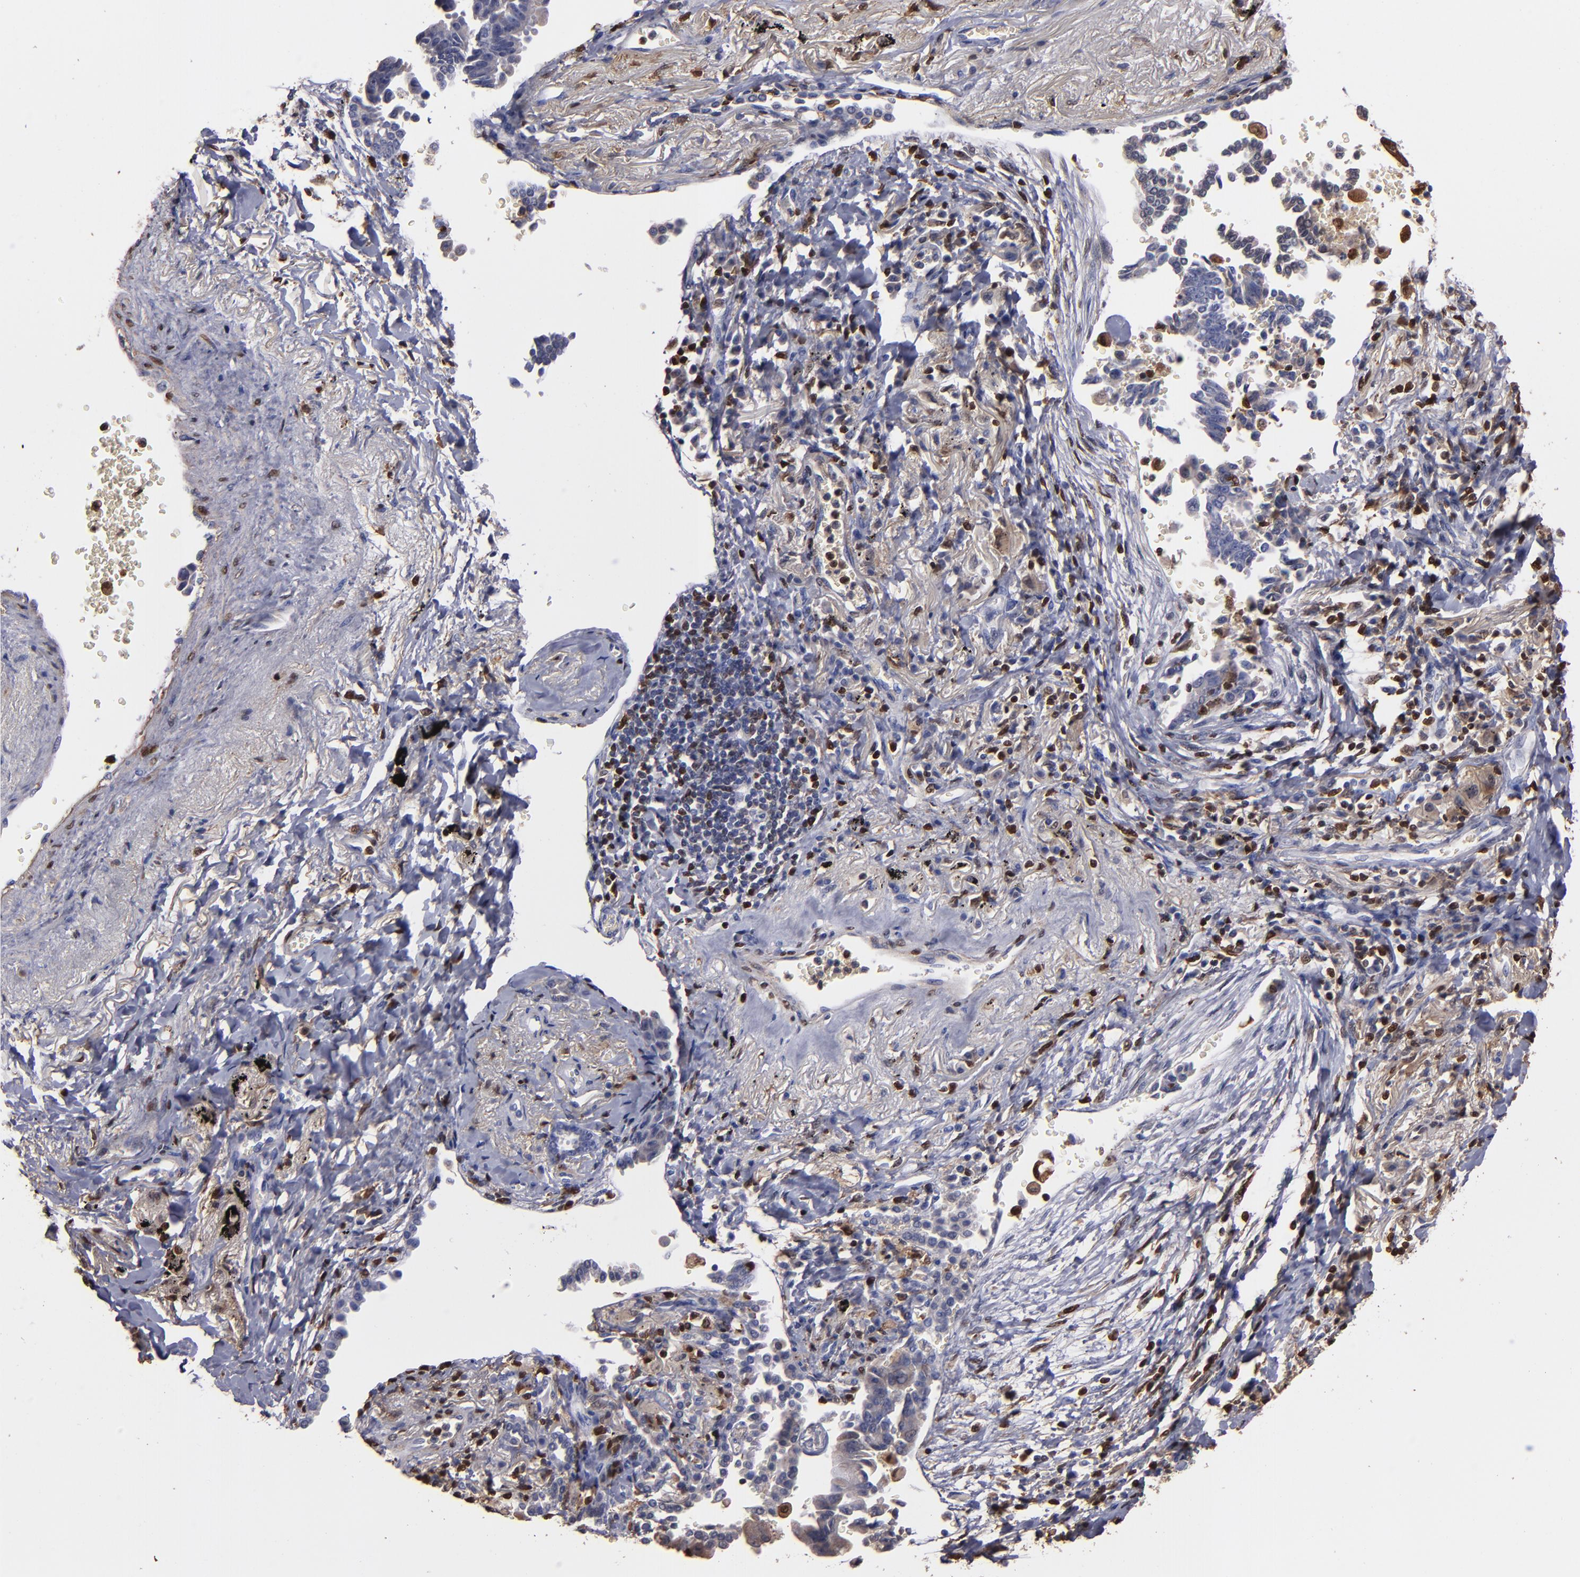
{"staining": {"intensity": "weak", "quantity": "25%-75%", "location": "cytoplasmic/membranous"}, "tissue": "lung cancer", "cell_type": "Tumor cells", "image_type": "cancer", "snomed": [{"axis": "morphology", "description": "Adenocarcinoma, NOS"}, {"axis": "topography", "description": "Lung"}], "caption": "This photomicrograph demonstrates immunohistochemistry (IHC) staining of human lung adenocarcinoma, with low weak cytoplasmic/membranous positivity in approximately 25%-75% of tumor cells.", "gene": "S100A4", "patient": {"sex": "female", "age": 64}}